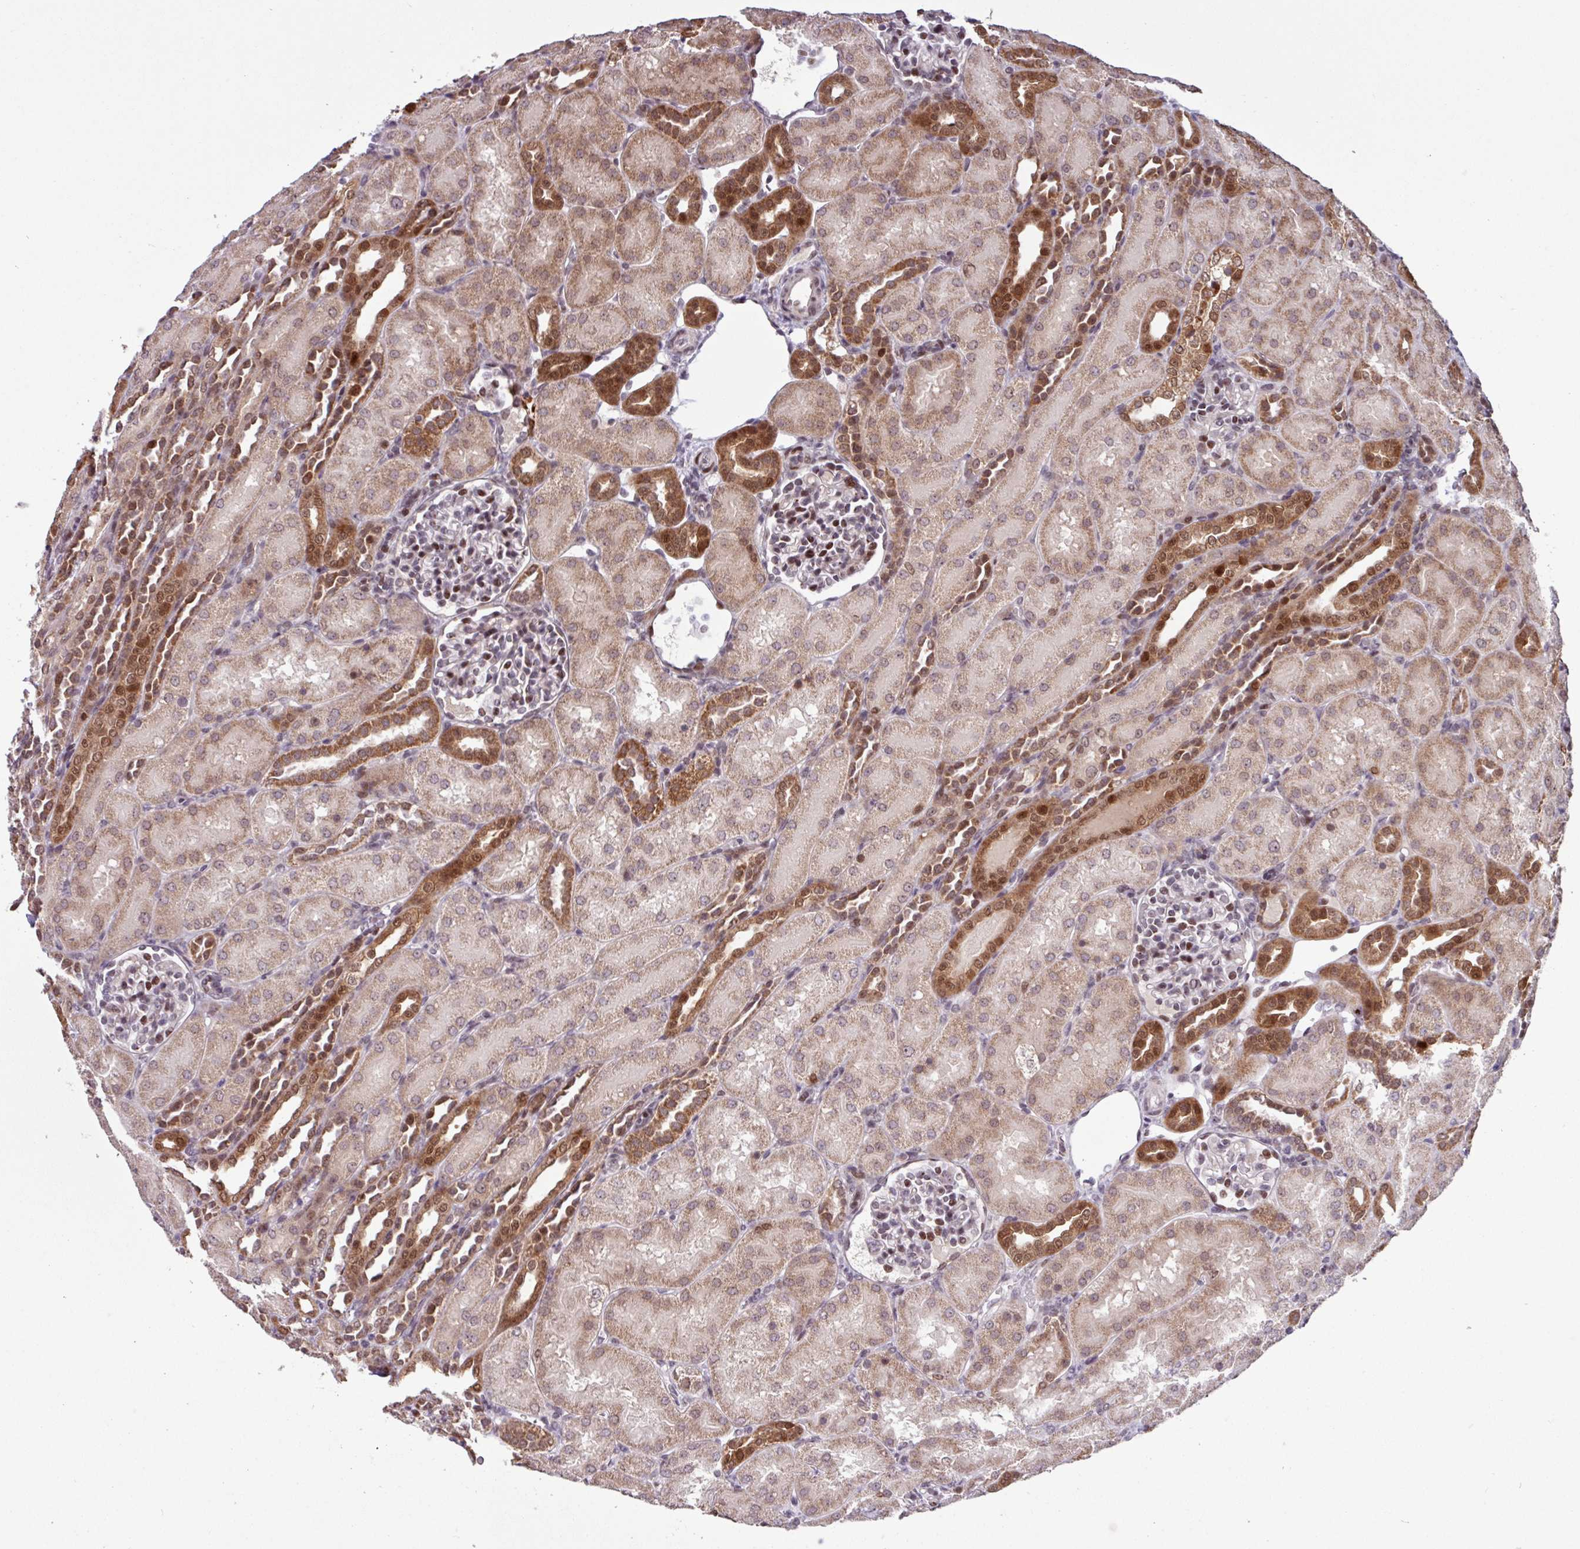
{"staining": {"intensity": "moderate", "quantity": "25%-75%", "location": "nuclear"}, "tissue": "kidney", "cell_type": "Cells in glomeruli", "image_type": "normal", "snomed": [{"axis": "morphology", "description": "Normal tissue, NOS"}, {"axis": "topography", "description": "Kidney"}], "caption": "Immunohistochemical staining of benign human kidney displays 25%-75% levels of moderate nuclear protein positivity in about 25%-75% of cells in glomeruli. (DAB (3,3'-diaminobenzidine) IHC with brightfield microscopy, high magnification).", "gene": "BRD3", "patient": {"sex": "male", "age": 1}}